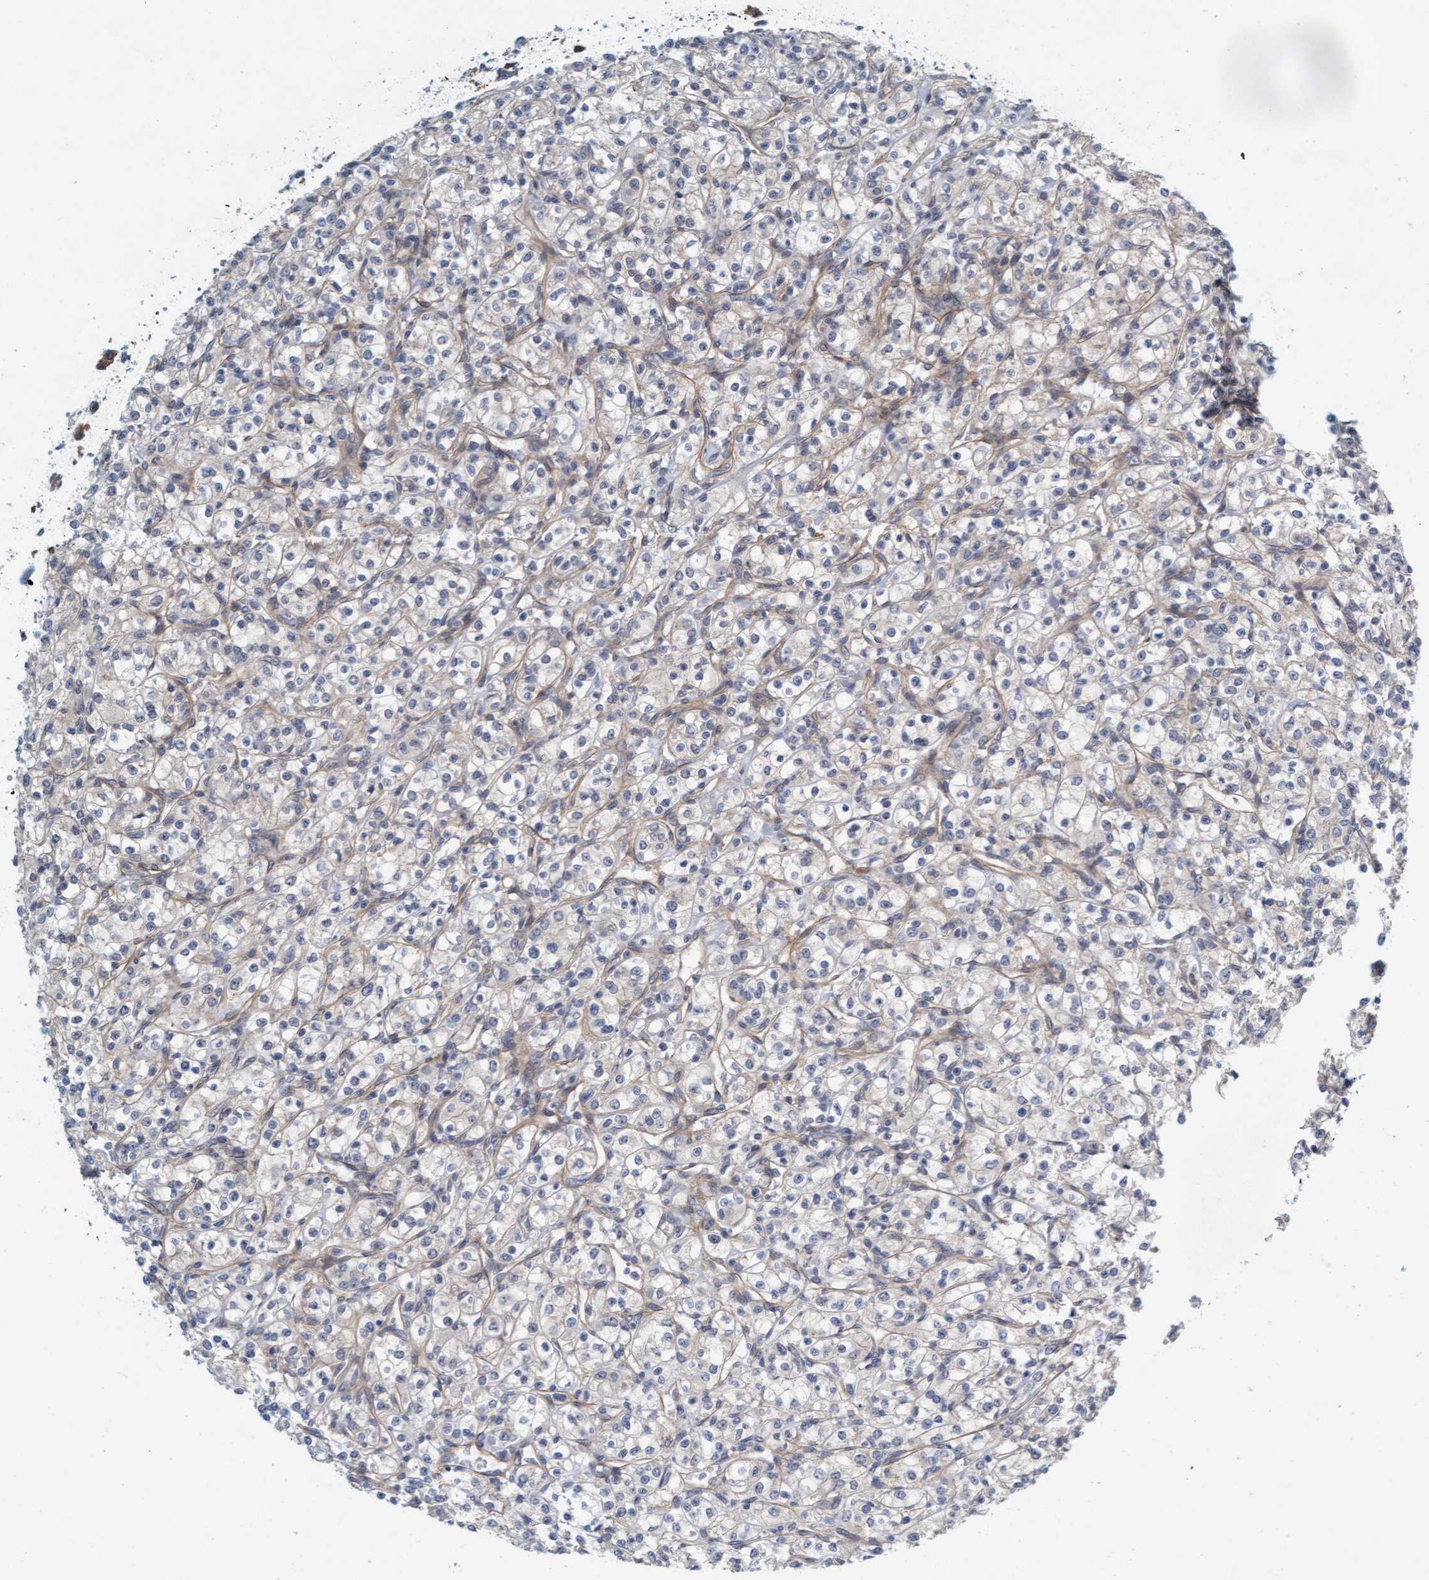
{"staining": {"intensity": "negative", "quantity": "none", "location": "none"}, "tissue": "renal cancer", "cell_type": "Tumor cells", "image_type": "cancer", "snomed": [{"axis": "morphology", "description": "Adenocarcinoma, NOS"}, {"axis": "topography", "description": "Kidney"}], "caption": "The image reveals no significant expression in tumor cells of renal cancer (adenocarcinoma).", "gene": "TSTD2", "patient": {"sex": "male", "age": 77}}